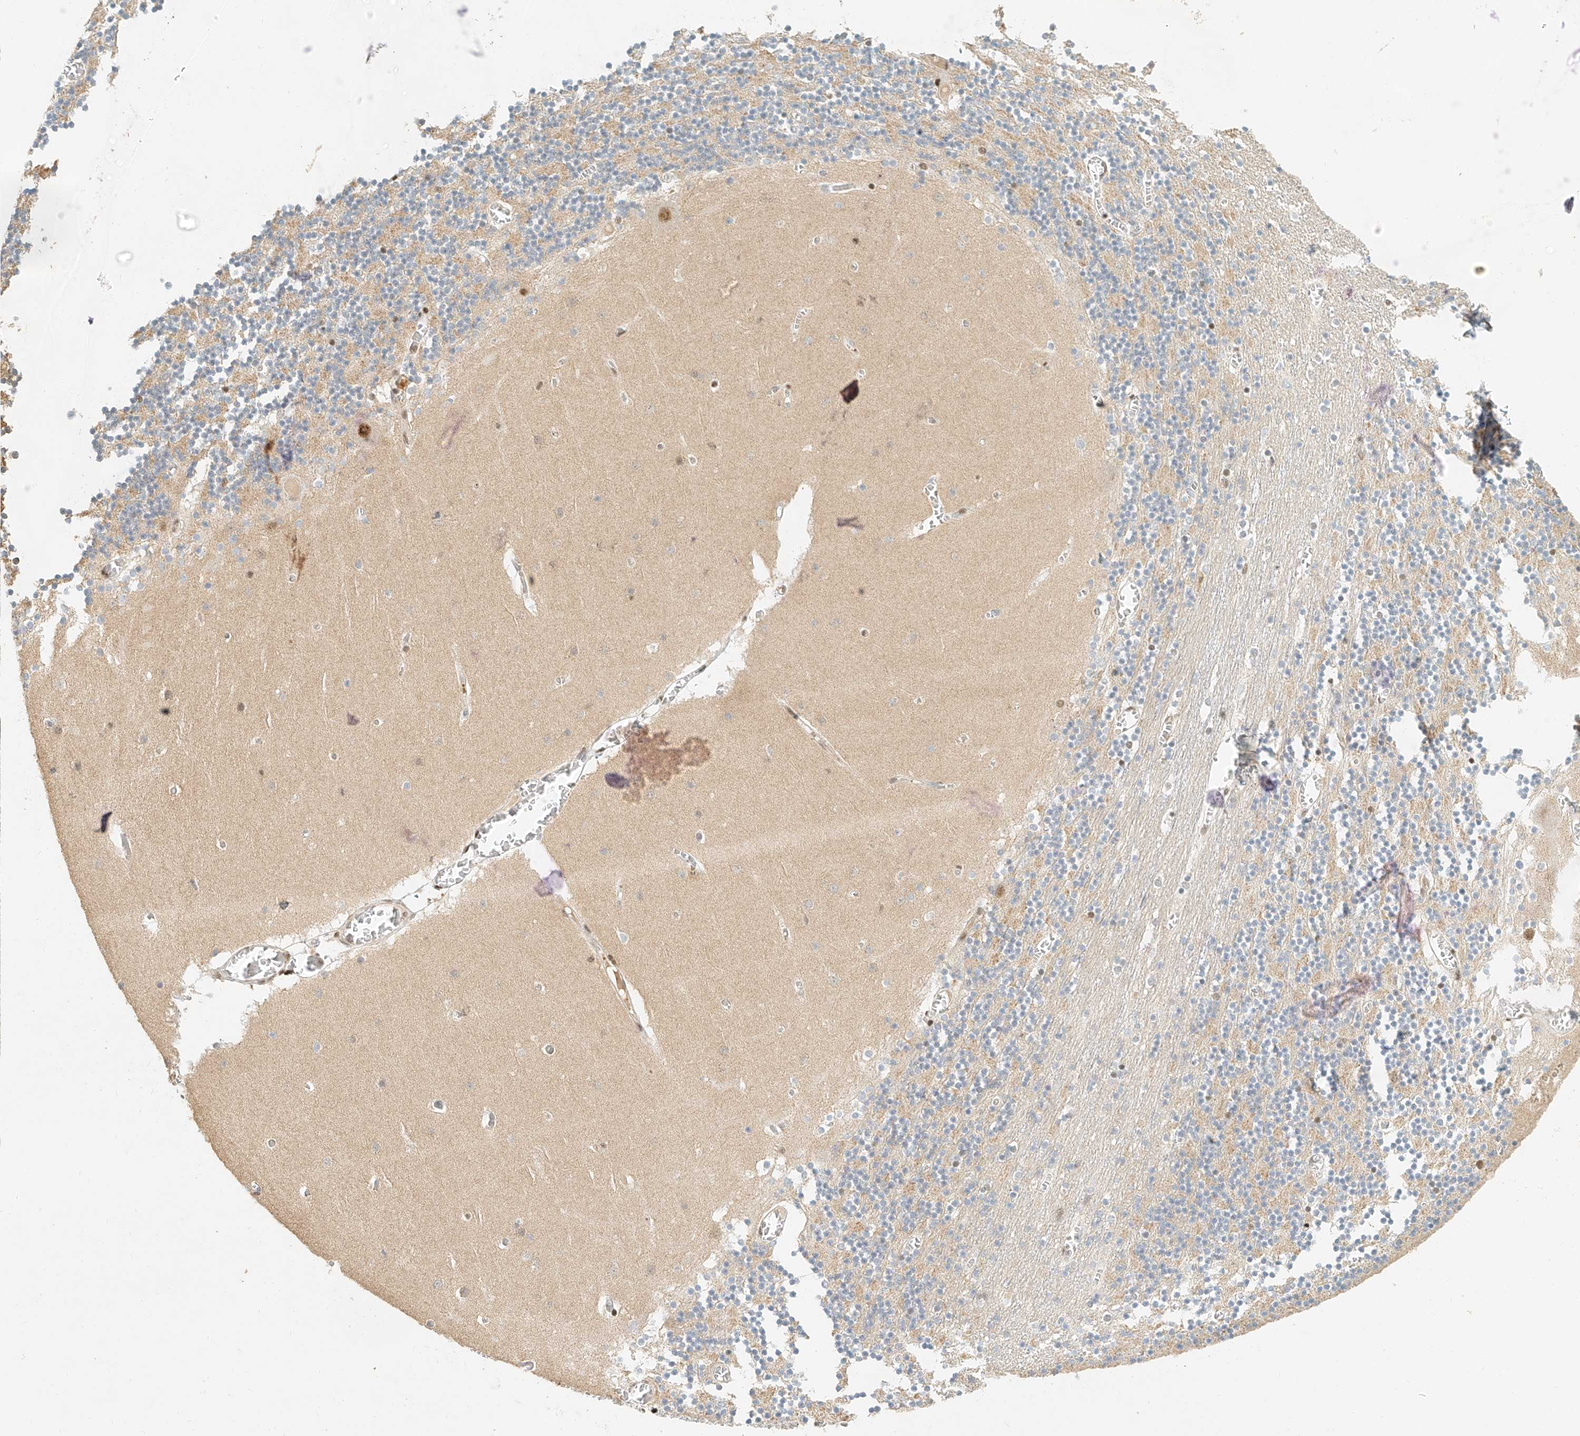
{"staining": {"intensity": "moderate", "quantity": "25%-75%", "location": "nuclear"}, "tissue": "cerebellum", "cell_type": "Cells in granular layer", "image_type": "normal", "snomed": [{"axis": "morphology", "description": "Normal tissue, NOS"}, {"axis": "topography", "description": "Cerebellum"}], "caption": "This photomicrograph demonstrates immunohistochemistry staining of normal human cerebellum, with medium moderate nuclear positivity in approximately 25%-75% of cells in granular layer.", "gene": "CXorf58", "patient": {"sex": "female", "age": 28}}